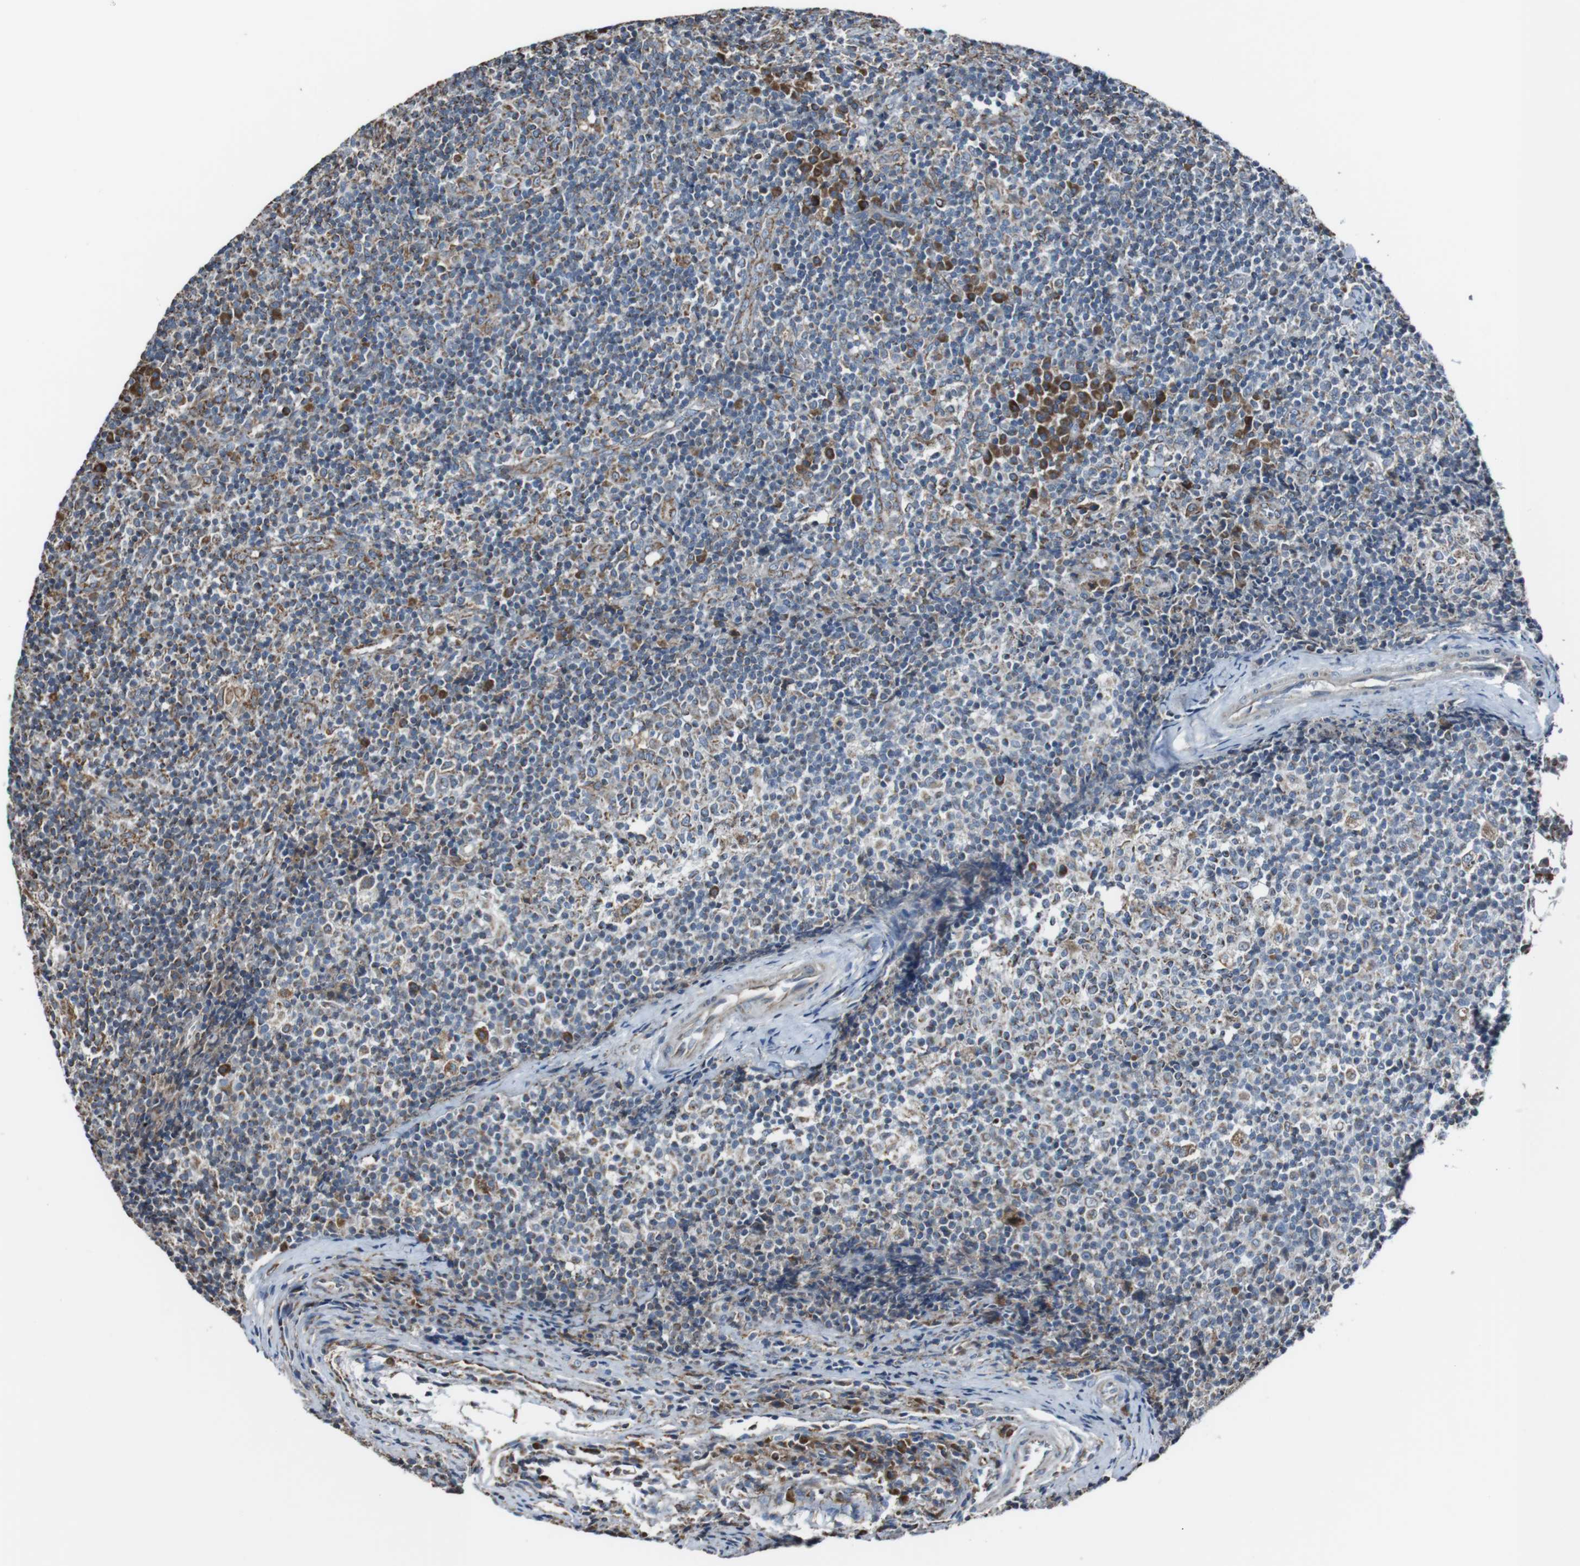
{"staining": {"intensity": "negative", "quantity": "none", "location": "none"}, "tissue": "lymph node", "cell_type": "Germinal center cells", "image_type": "normal", "snomed": [{"axis": "morphology", "description": "Normal tissue, NOS"}, {"axis": "morphology", "description": "Inflammation, NOS"}, {"axis": "topography", "description": "Lymph node"}], "caption": "Human lymph node stained for a protein using immunohistochemistry (IHC) reveals no expression in germinal center cells.", "gene": "CISD2", "patient": {"sex": "male", "age": 55}}